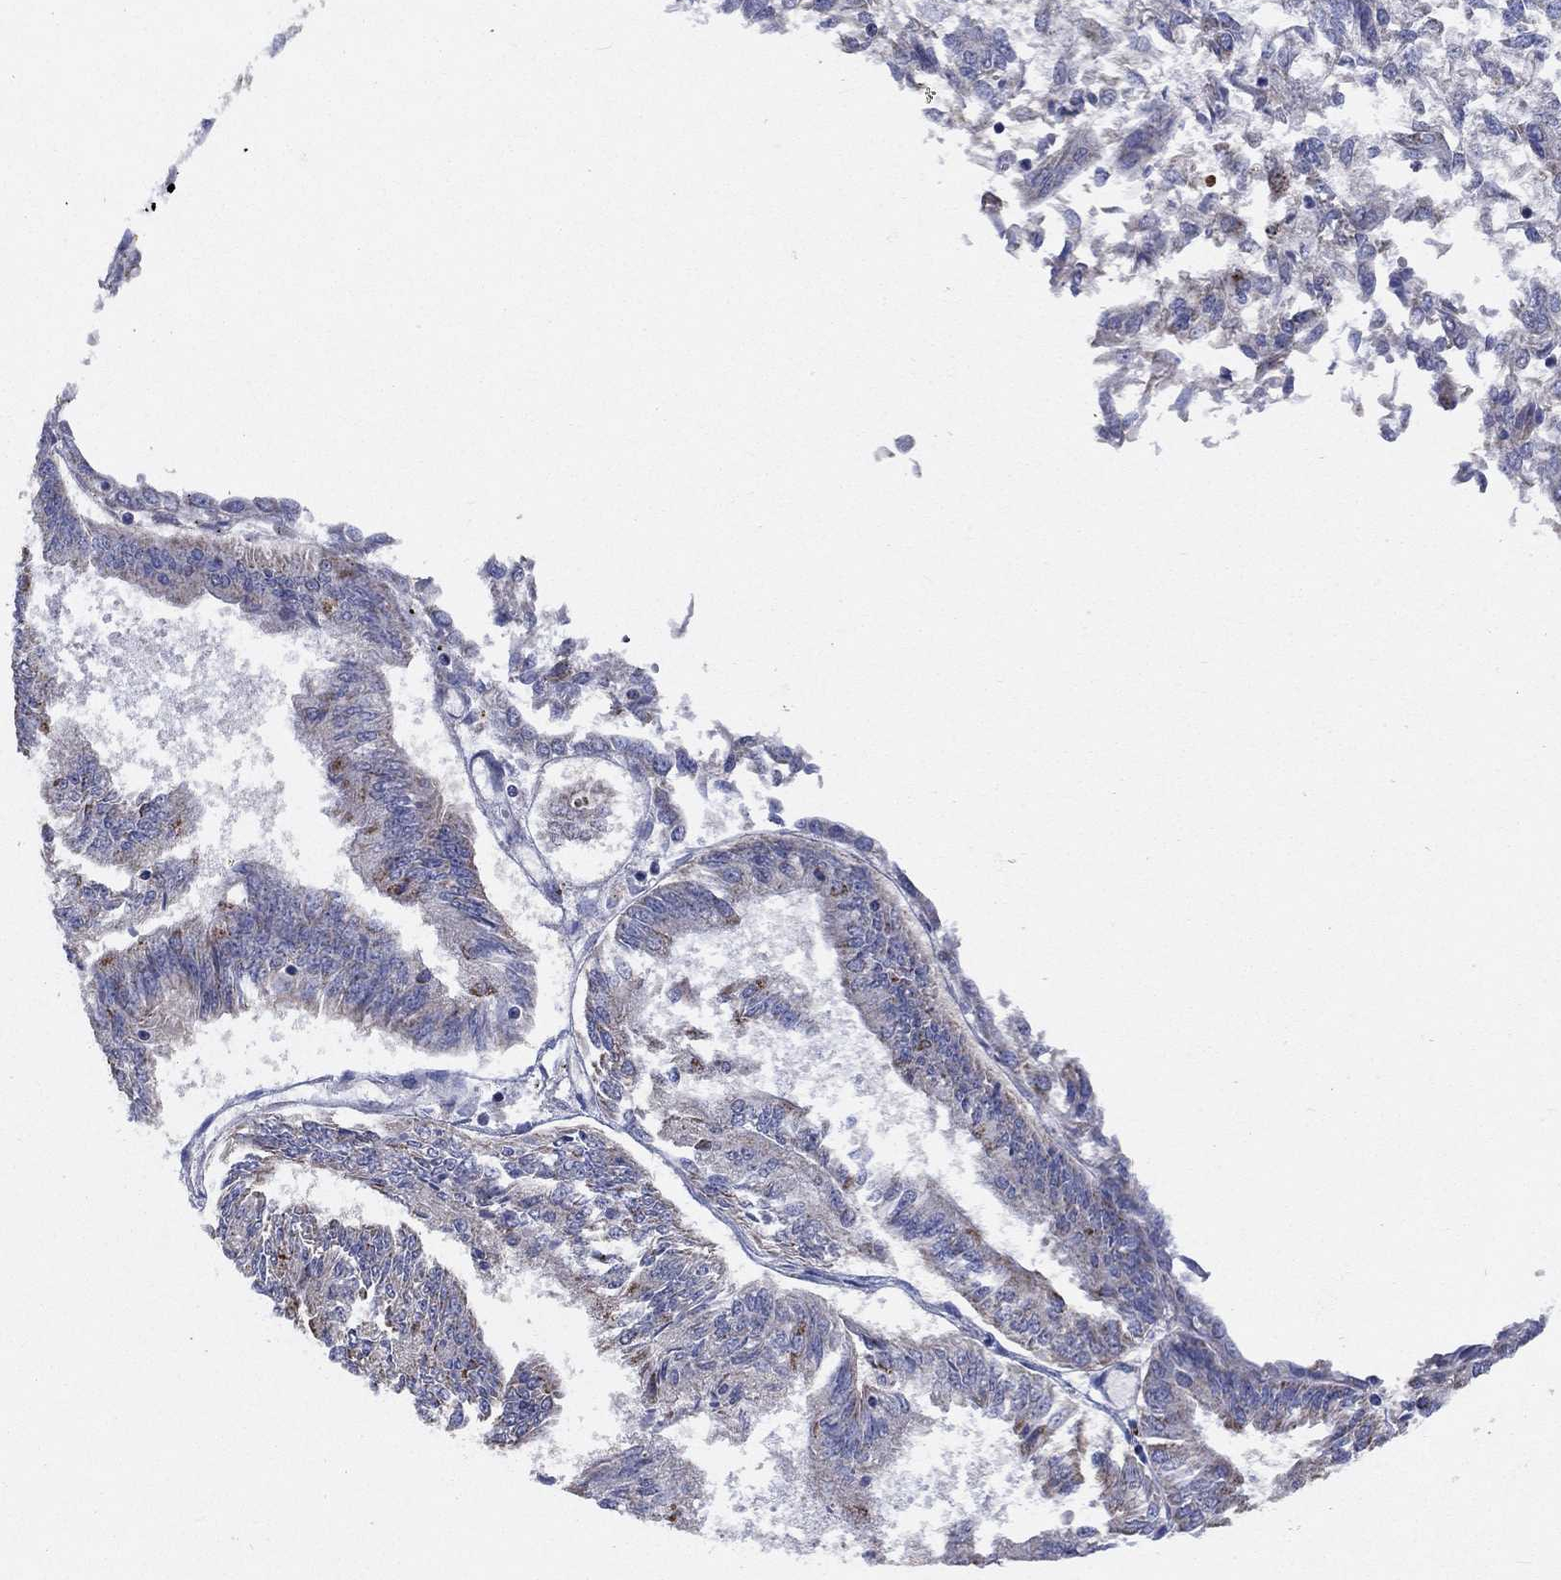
{"staining": {"intensity": "strong", "quantity": "<25%", "location": "cytoplasmic/membranous"}, "tissue": "endometrial cancer", "cell_type": "Tumor cells", "image_type": "cancer", "snomed": [{"axis": "morphology", "description": "Adenocarcinoma, NOS"}, {"axis": "topography", "description": "Endometrium"}], "caption": "Adenocarcinoma (endometrial) stained for a protein (brown) demonstrates strong cytoplasmic/membranous positive expression in about <25% of tumor cells.", "gene": "CLVS1", "patient": {"sex": "female", "age": 58}}